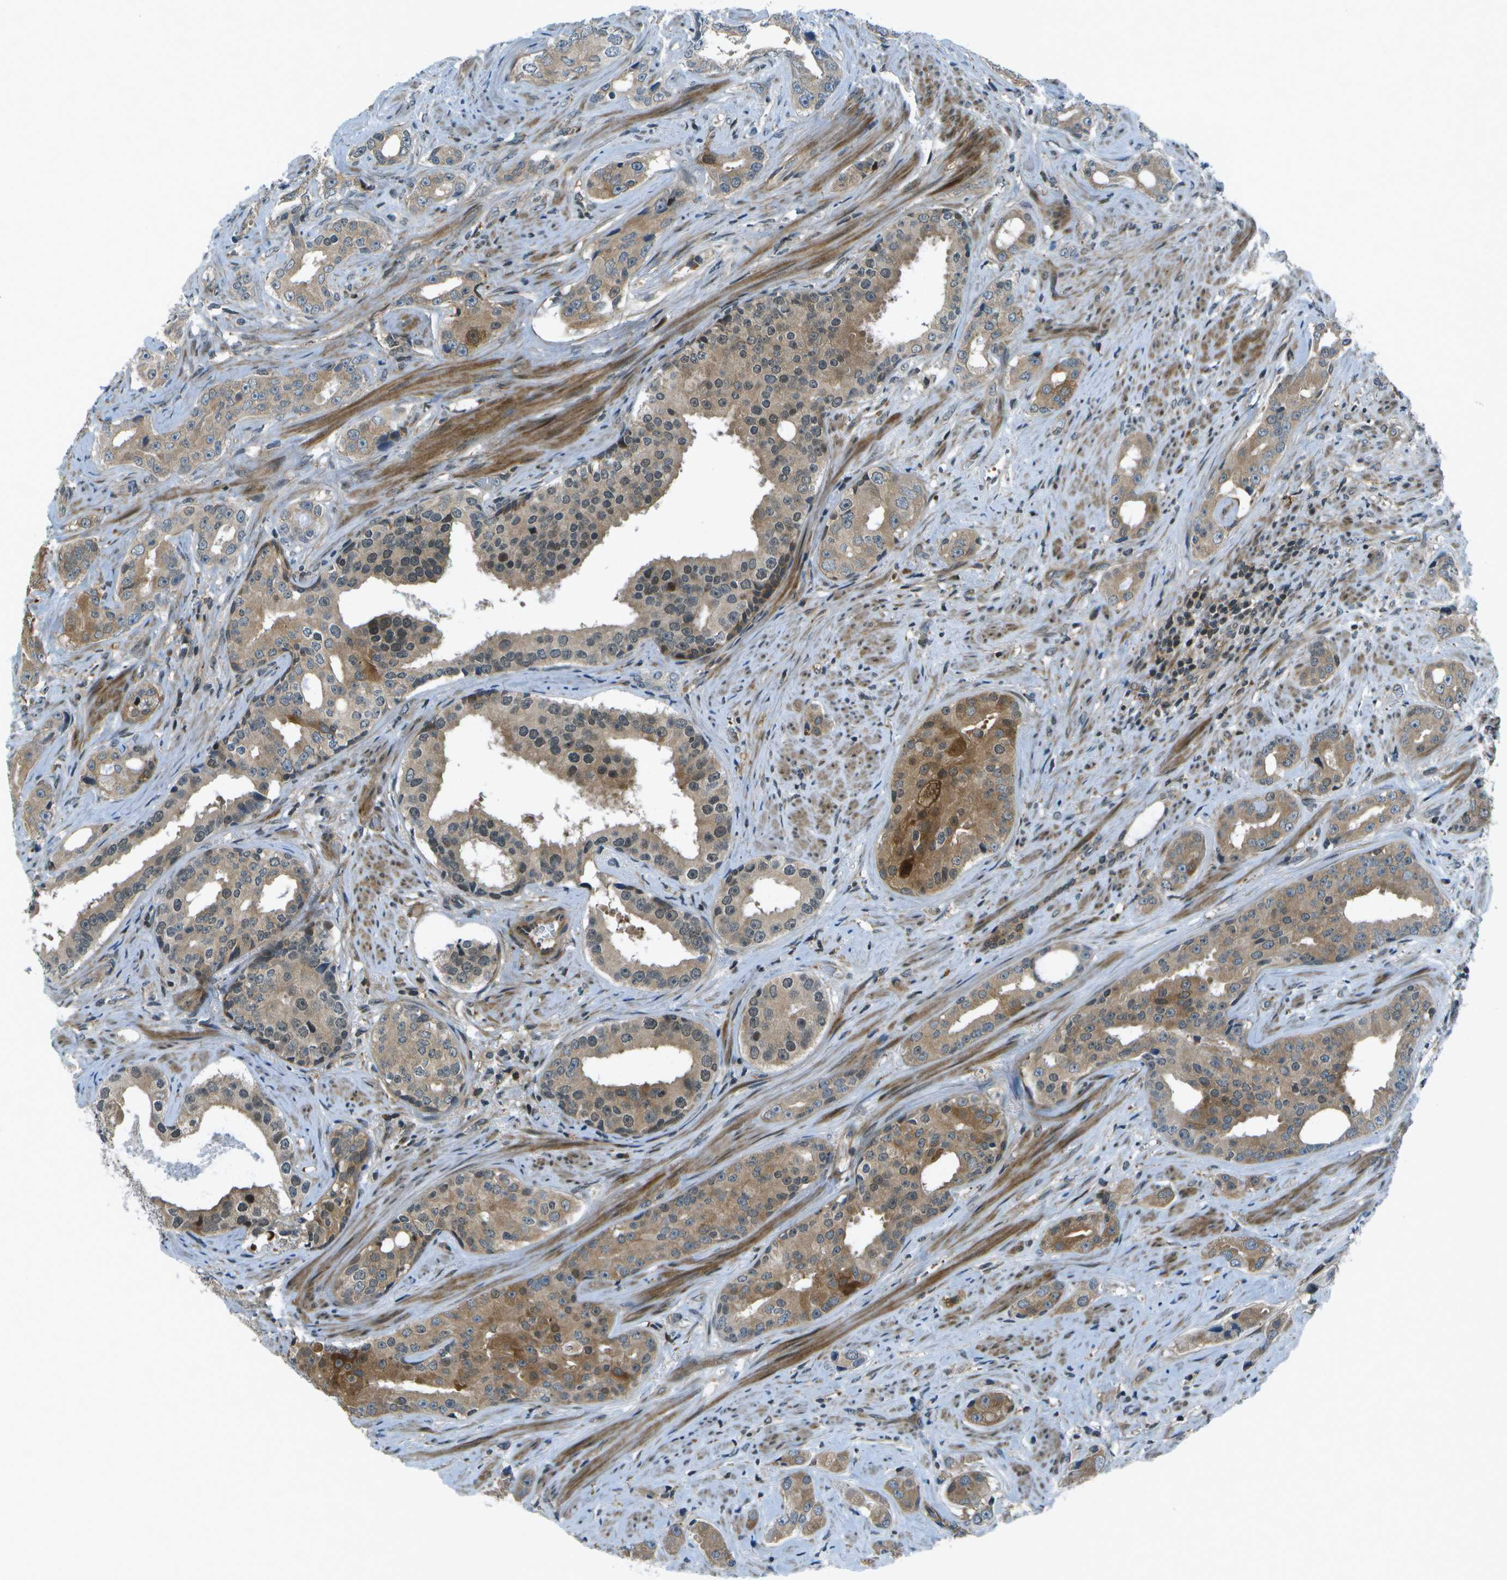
{"staining": {"intensity": "moderate", "quantity": "25%-75%", "location": "cytoplasmic/membranous"}, "tissue": "prostate cancer", "cell_type": "Tumor cells", "image_type": "cancer", "snomed": [{"axis": "morphology", "description": "Adenocarcinoma, High grade"}, {"axis": "topography", "description": "Prostate"}], "caption": "Prostate cancer stained with a brown dye demonstrates moderate cytoplasmic/membranous positive positivity in about 25%-75% of tumor cells.", "gene": "TMEM19", "patient": {"sex": "male", "age": 71}}